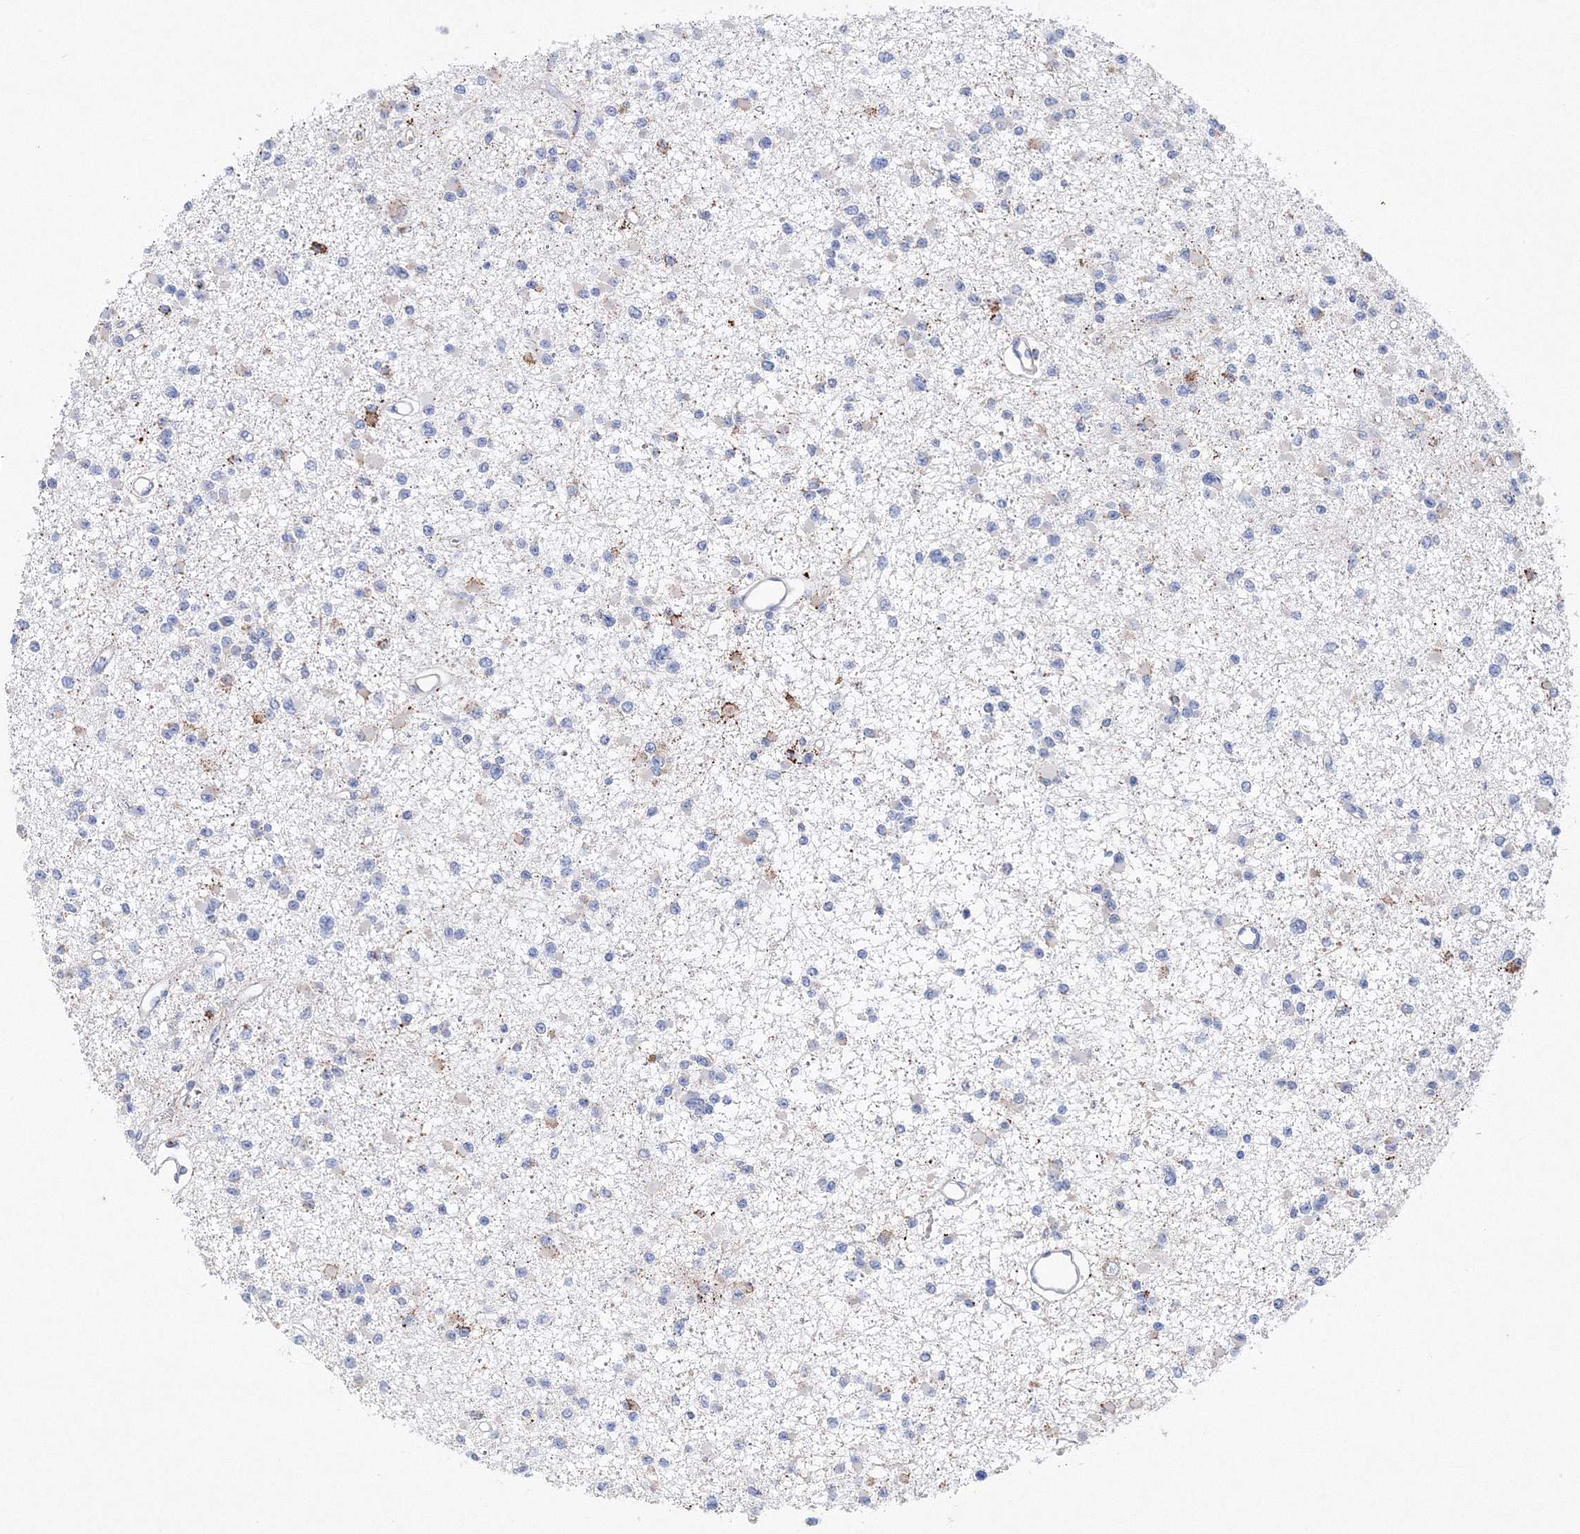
{"staining": {"intensity": "negative", "quantity": "none", "location": "none"}, "tissue": "glioma", "cell_type": "Tumor cells", "image_type": "cancer", "snomed": [{"axis": "morphology", "description": "Glioma, malignant, Low grade"}, {"axis": "topography", "description": "Brain"}], "caption": "Tumor cells are negative for brown protein staining in glioma.", "gene": "MERTK", "patient": {"sex": "female", "age": 22}}